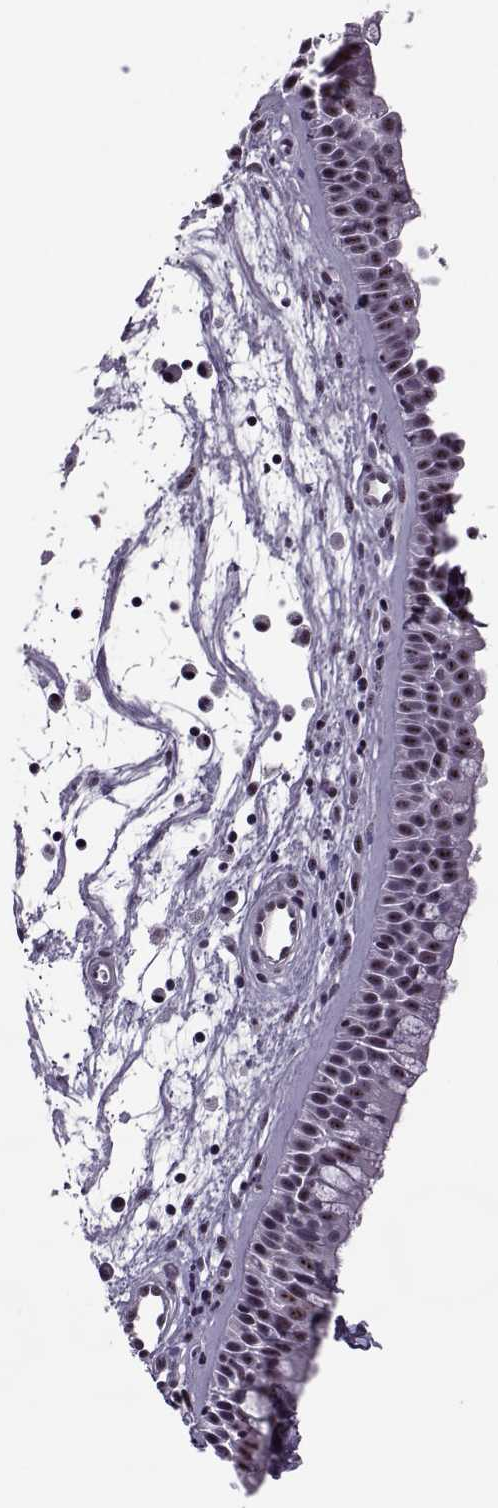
{"staining": {"intensity": "negative", "quantity": "none", "location": "none"}, "tissue": "nasopharynx", "cell_type": "Respiratory epithelial cells", "image_type": "normal", "snomed": [{"axis": "morphology", "description": "Normal tissue, NOS"}, {"axis": "topography", "description": "Nasopharynx"}], "caption": "This is an IHC image of unremarkable nasopharynx. There is no expression in respiratory epithelial cells.", "gene": "MAGEA4", "patient": {"sex": "female", "age": 68}}